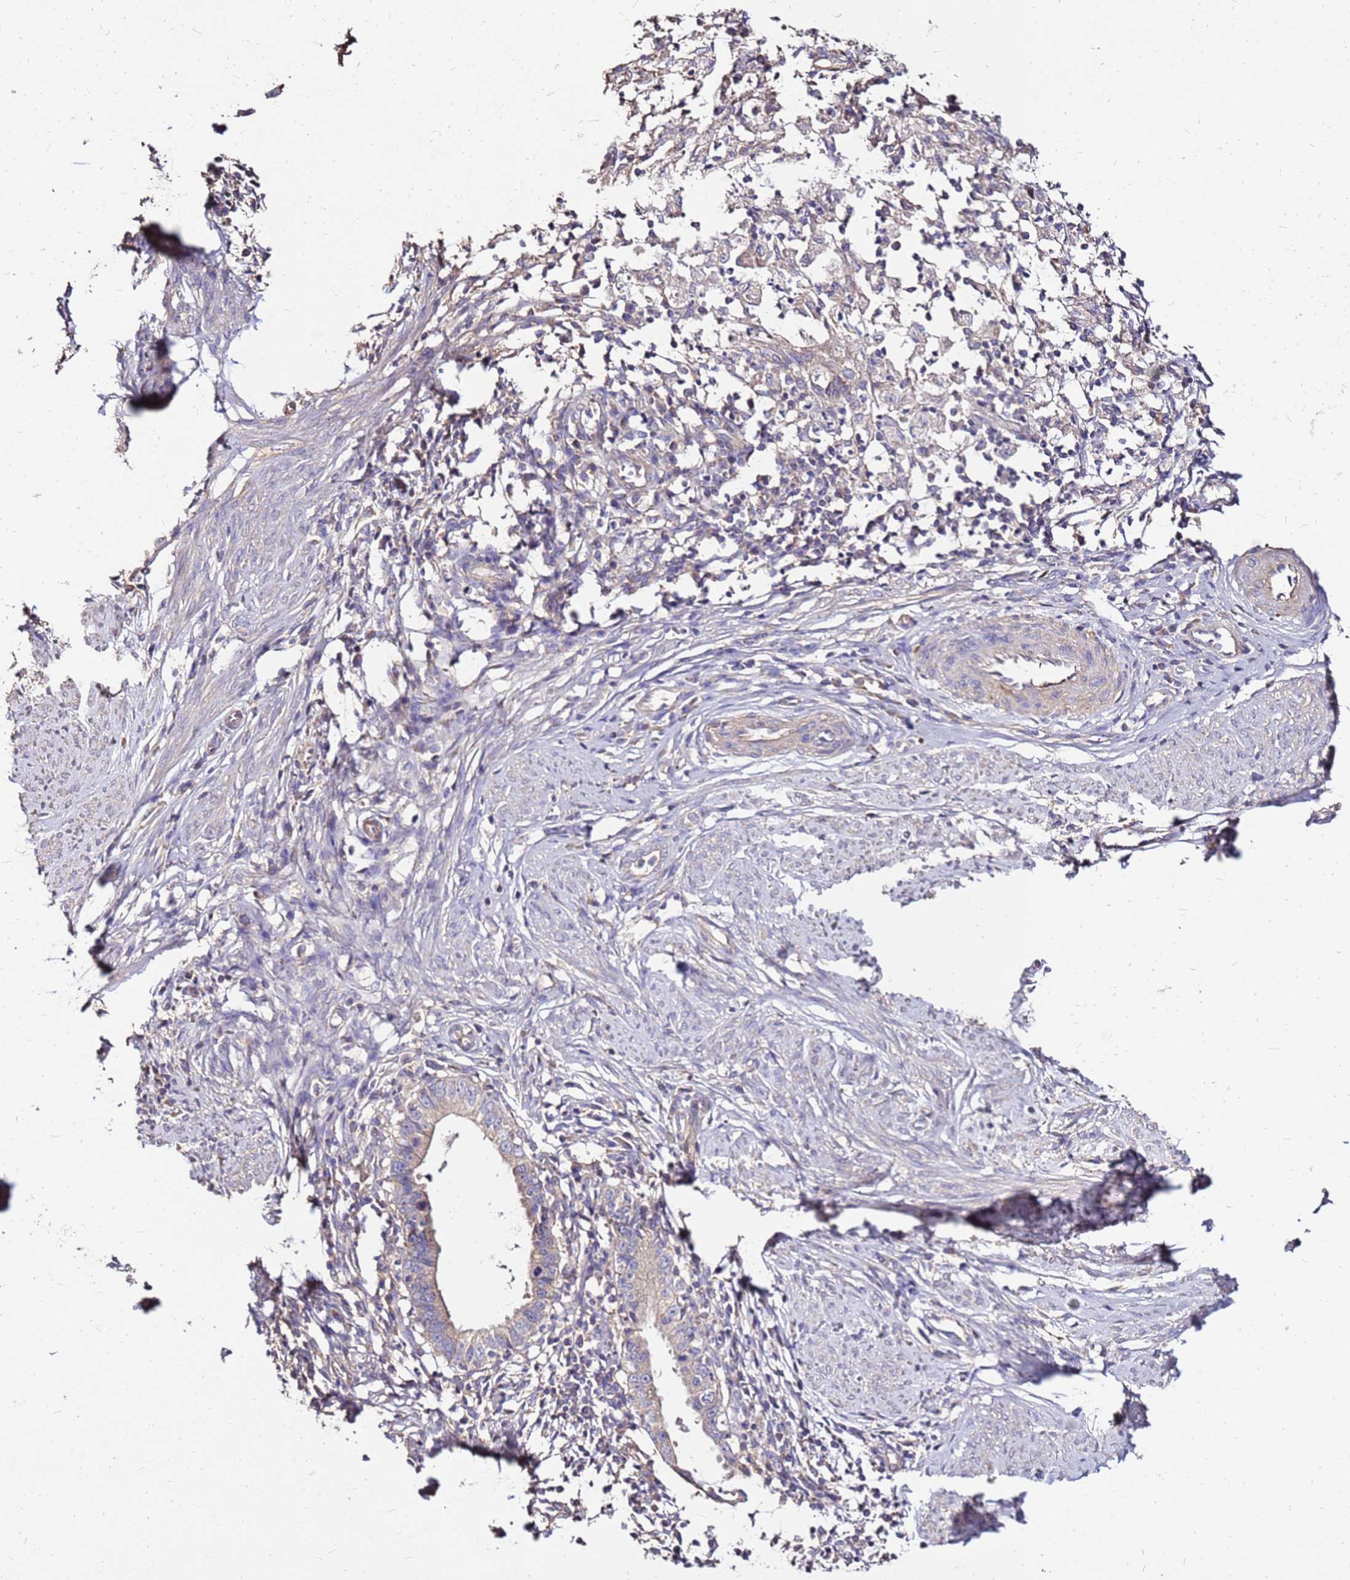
{"staining": {"intensity": "weak", "quantity": "25%-75%", "location": "cytoplasmic/membranous"}, "tissue": "cervical cancer", "cell_type": "Tumor cells", "image_type": "cancer", "snomed": [{"axis": "morphology", "description": "Adenocarcinoma, NOS"}, {"axis": "topography", "description": "Cervix"}], "caption": "Immunohistochemistry (DAB) staining of human adenocarcinoma (cervical) exhibits weak cytoplasmic/membranous protein staining in about 25%-75% of tumor cells.", "gene": "EXD3", "patient": {"sex": "female", "age": 36}}